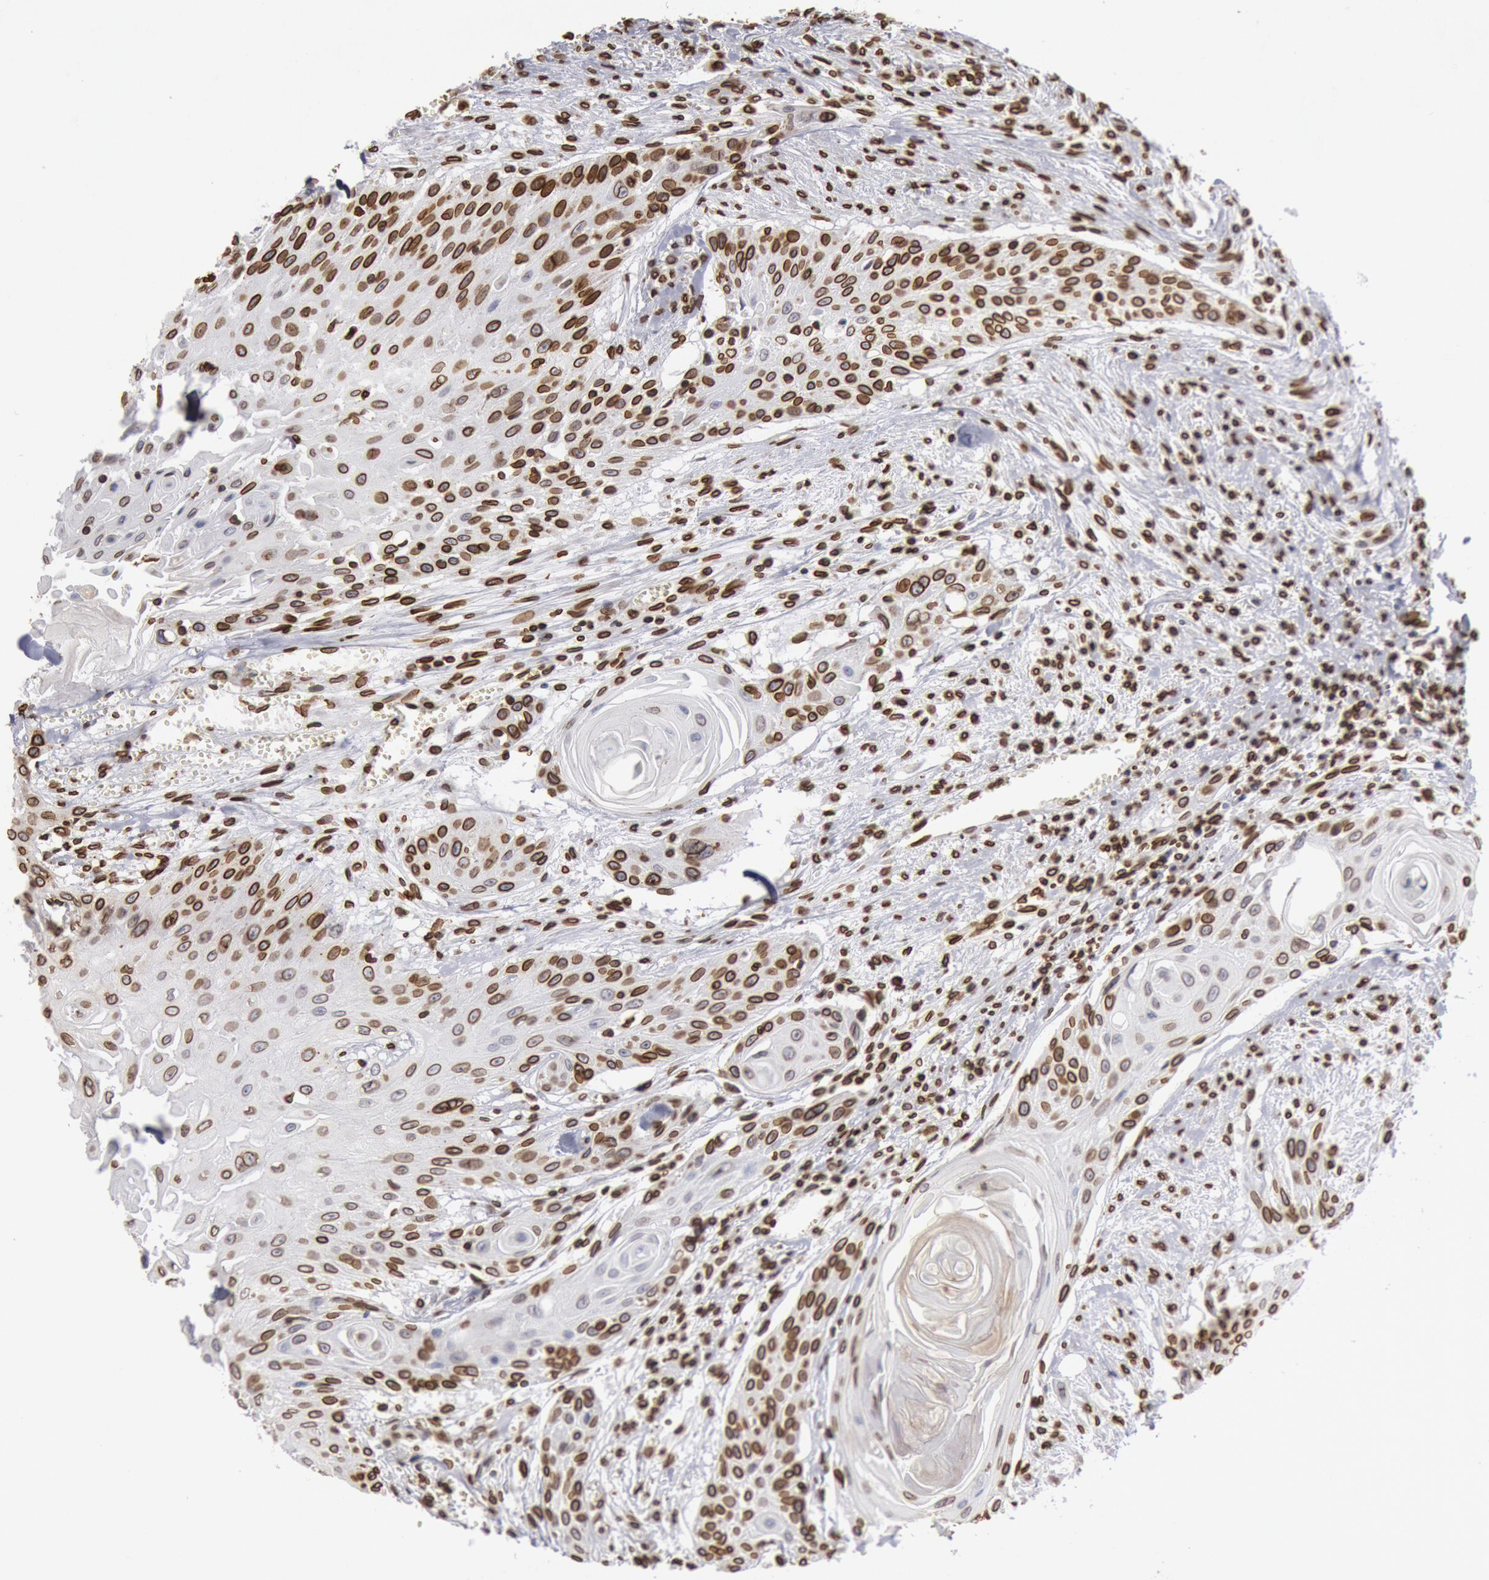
{"staining": {"intensity": "strong", "quantity": ">75%", "location": "cytoplasmic/membranous,nuclear"}, "tissue": "head and neck cancer", "cell_type": "Tumor cells", "image_type": "cancer", "snomed": [{"axis": "morphology", "description": "Squamous cell carcinoma, NOS"}, {"axis": "morphology", "description": "Squamous cell carcinoma, metastatic, NOS"}, {"axis": "topography", "description": "Lymph node"}, {"axis": "topography", "description": "Salivary gland"}, {"axis": "topography", "description": "Head-Neck"}], "caption": "Protein positivity by immunohistochemistry exhibits strong cytoplasmic/membranous and nuclear positivity in about >75% of tumor cells in head and neck cancer.", "gene": "SUN2", "patient": {"sex": "female", "age": 74}}